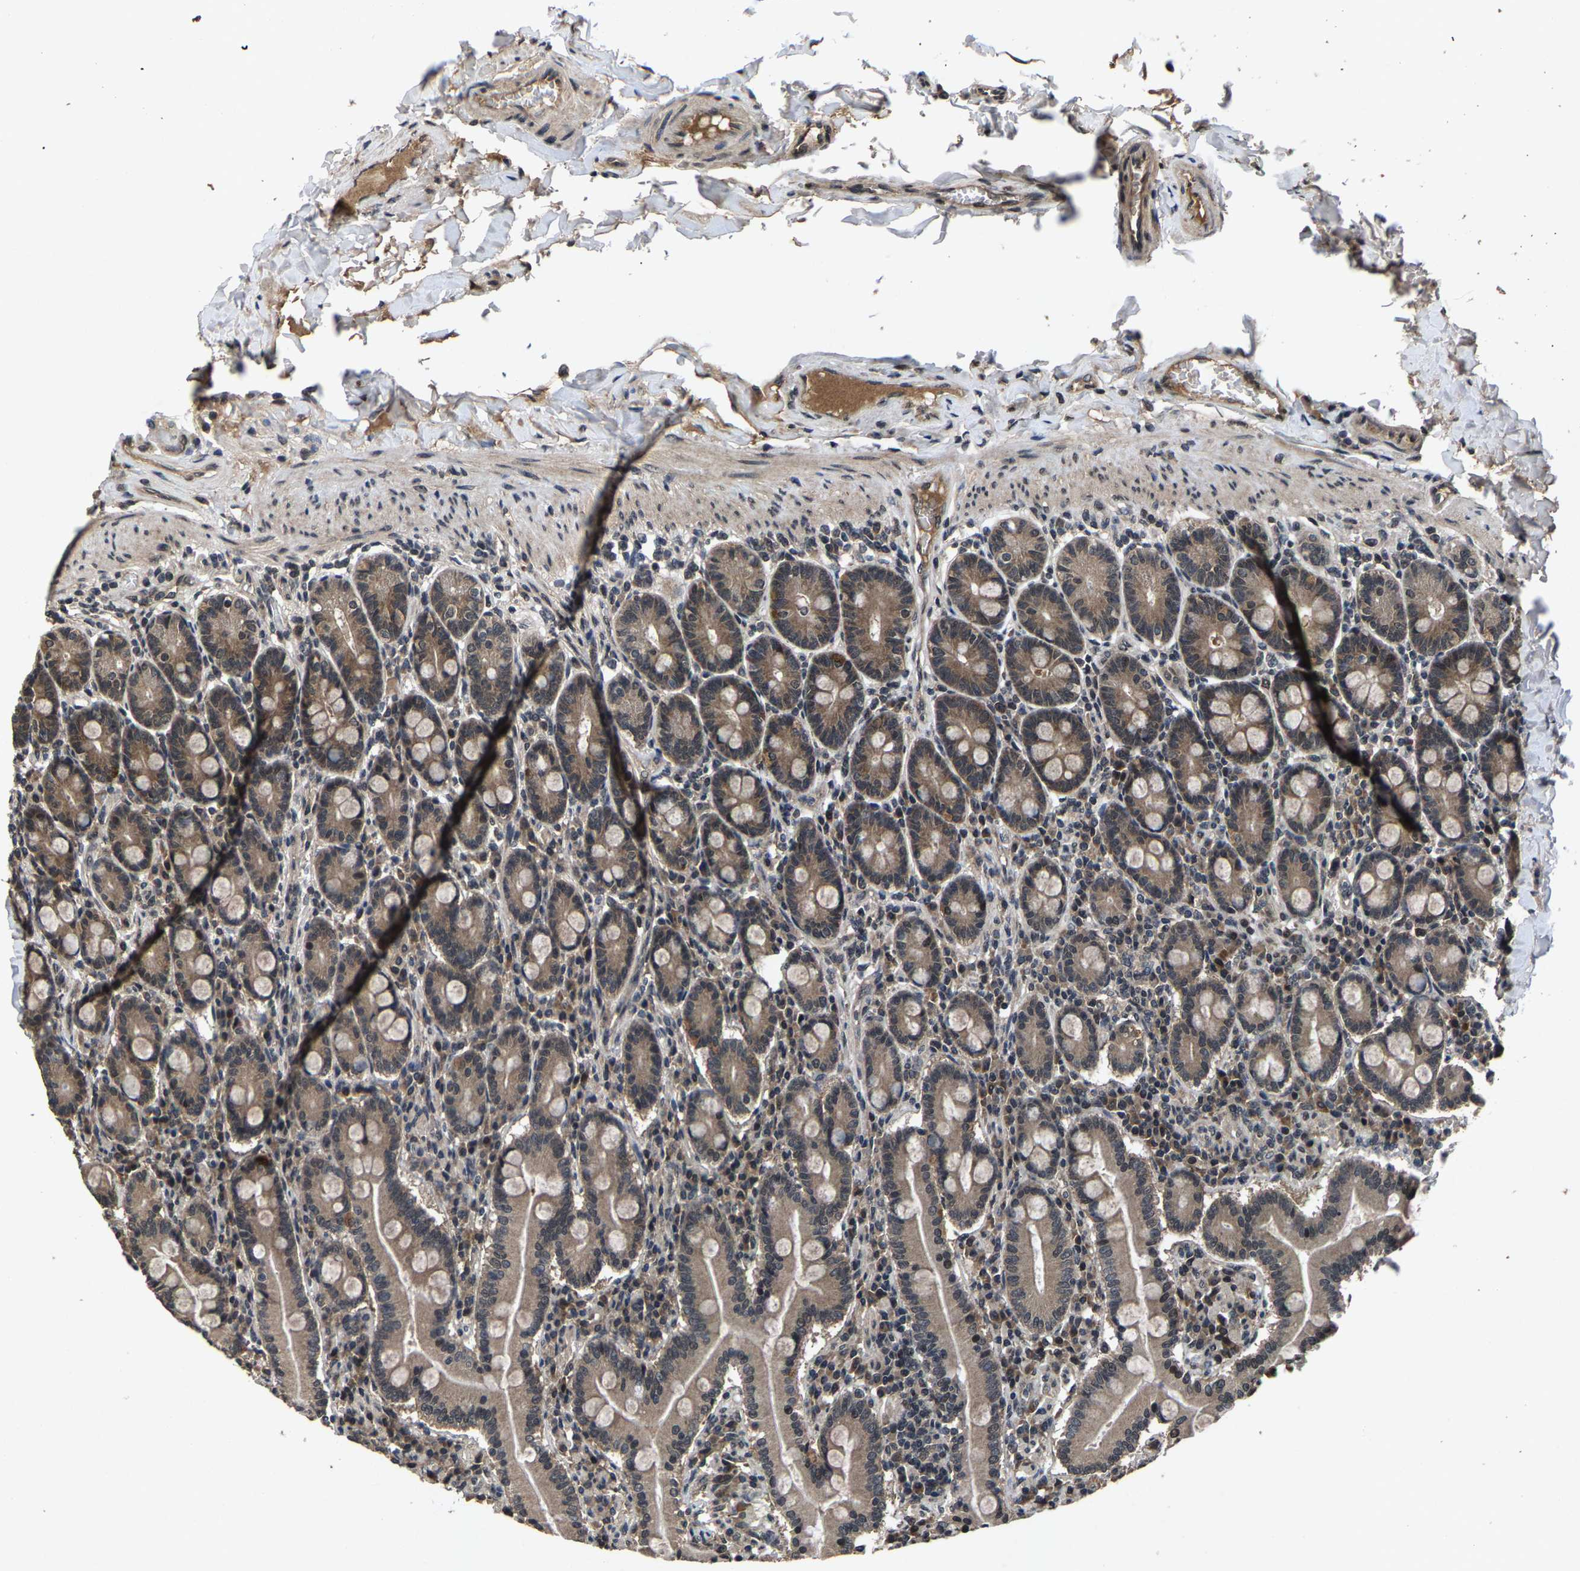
{"staining": {"intensity": "moderate", "quantity": ">75%", "location": "cytoplasmic/membranous,nuclear"}, "tissue": "duodenum", "cell_type": "Glandular cells", "image_type": "normal", "snomed": [{"axis": "morphology", "description": "Normal tissue, NOS"}, {"axis": "topography", "description": "Duodenum"}], "caption": "High-magnification brightfield microscopy of normal duodenum stained with DAB (3,3'-diaminobenzidine) (brown) and counterstained with hematoxylin (blue). glandular cells exhibit moderate cytoplasmic/membranous,nuclear positivity is identified in about>75% of cells. The protein is shown in brown color, while the nuclei are stained blue.", "gene": "HUWE1", "patient": {"sex": "male", "age": 50}}